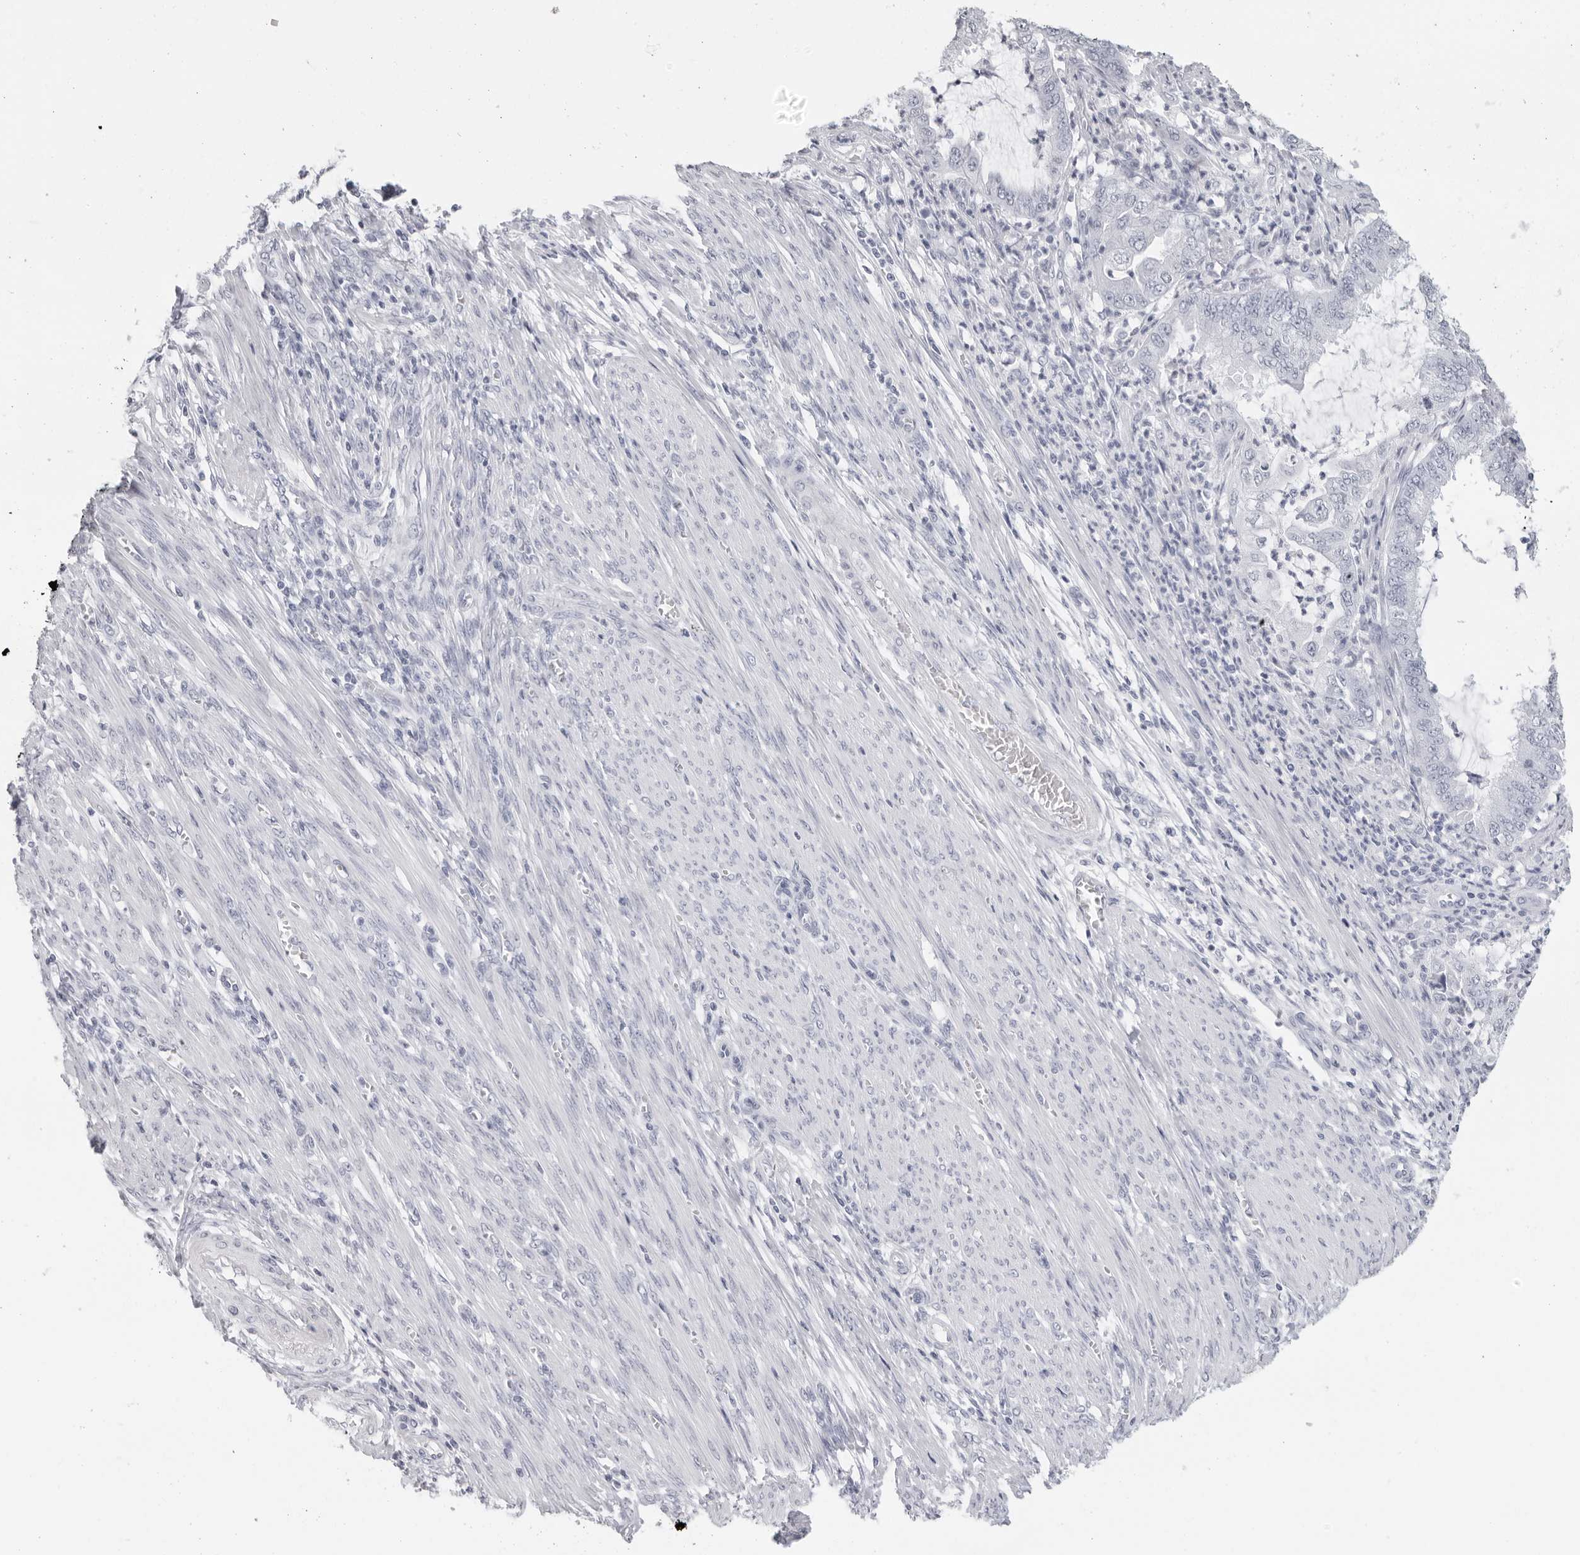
{"staining": {"intensity": "negative", "quantity": "none", "location": "none"}, "tissue": "endometrial cancer", "cell_type": "Tumor cells", "image_type": "cancer", "snomed": [{"axis": "morphology", "description": "Adenocarcinoma, NOS"}, {"axis": "topography", "description": "Endometrium"}], "caption": "A photomicrograph of adenocarcinoma (endometrial) stained for a protein exhibits no brown staining in tumor cells. (DAB (3,3'-diaminobenzidine) immunohistochemistry (IHC), high magnification).", "gene": "AGMAT", "patient": {"sex": "female", "age": 51}}